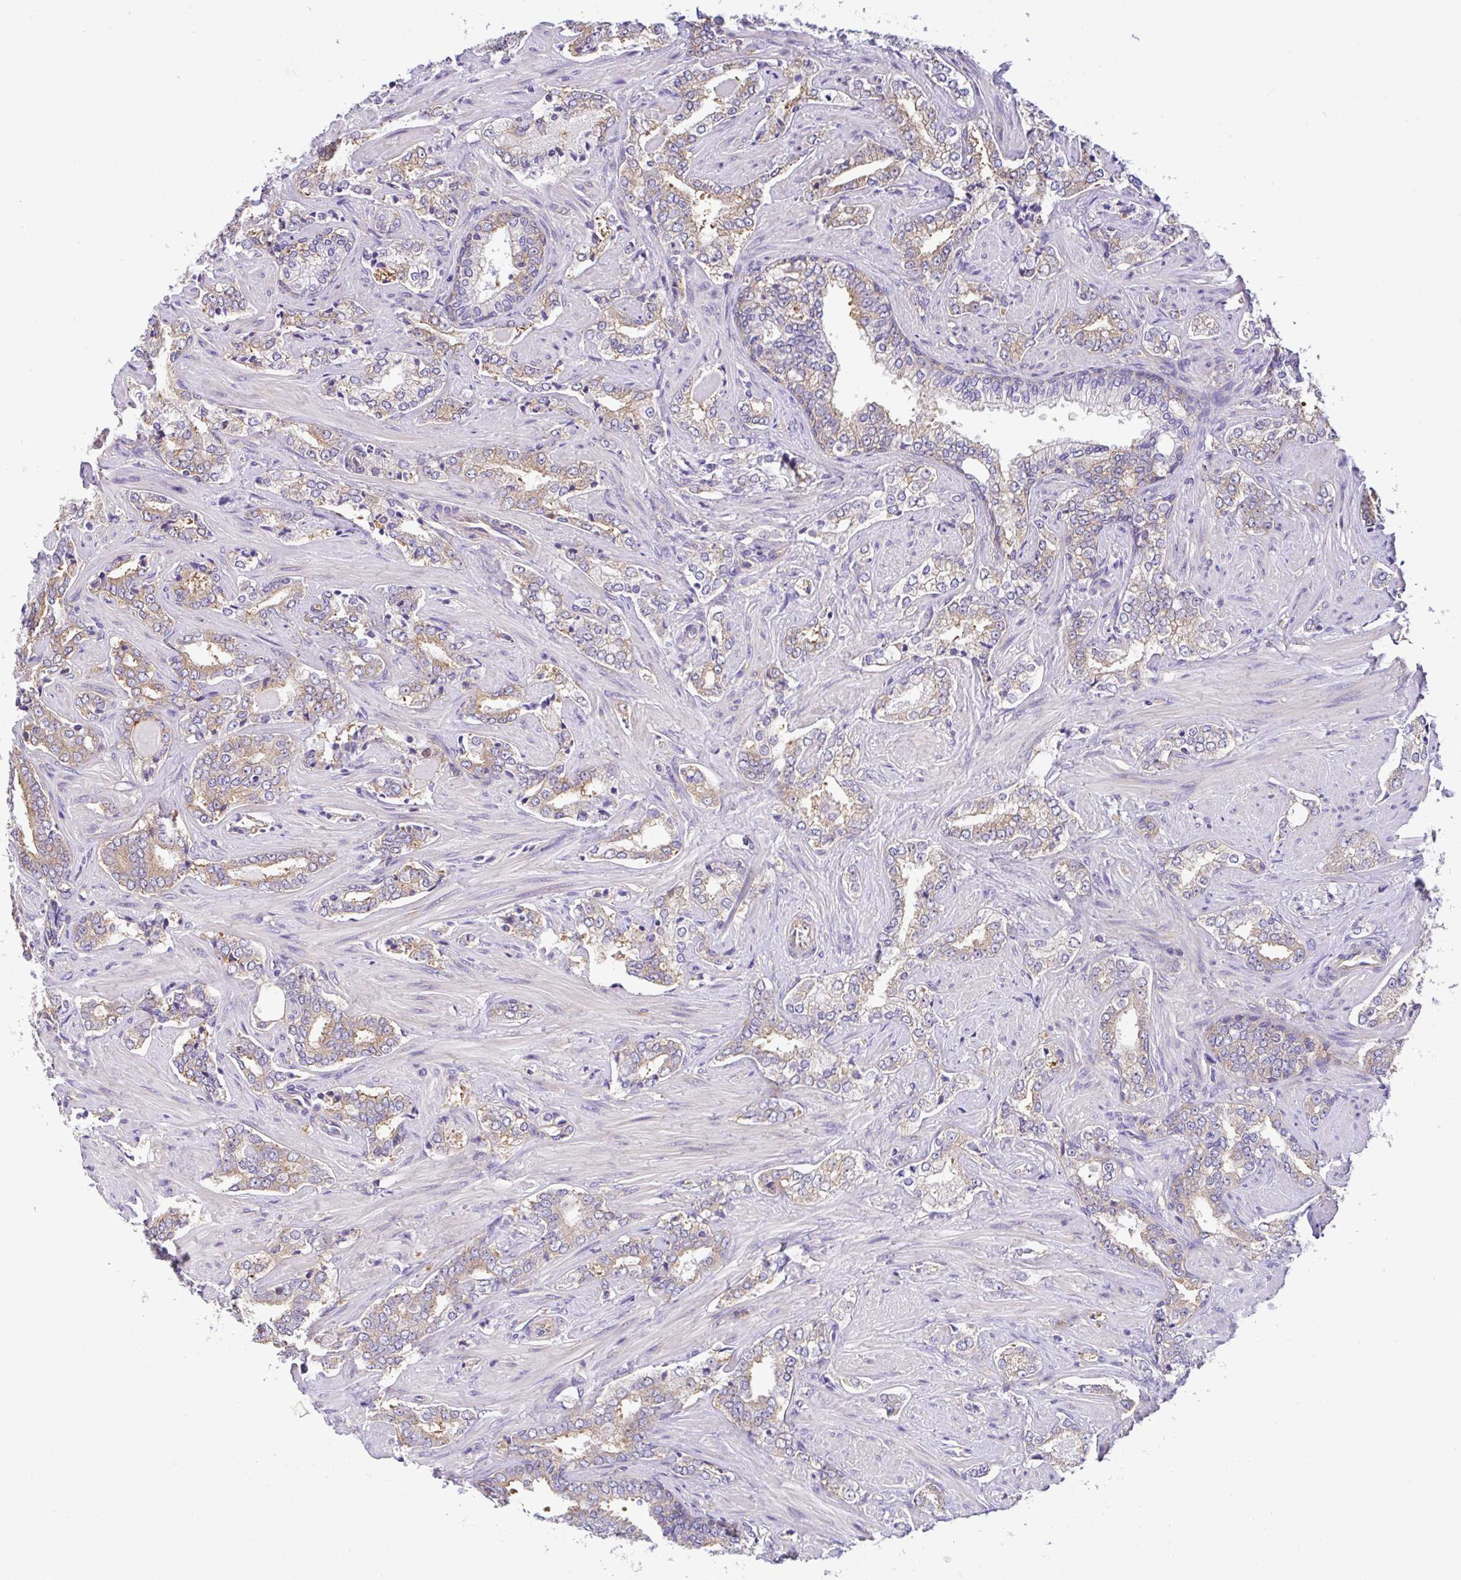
{"staining": {"intensity": "weak", "quantity": "25%-75%", "location": "cytoplasmic/membranous"}, "tissue": "prostate cancer", "cell_type": "Tumor cells", "image_type": "cancer", "snomed": [{"axis": "morphology", "description": "Adenocarcinoma, High grade"}, {"axis": "topography", "description": "Prostate"}], "caption": "Weak cytoplasmic/membranous protein expression is identified in approximately 25%-75% of tumor cells in prostate cancer (adenocarcinoma (high-grade)).", "gene": "GFPT2", "patient": {"sex": "male", "age": 60}}